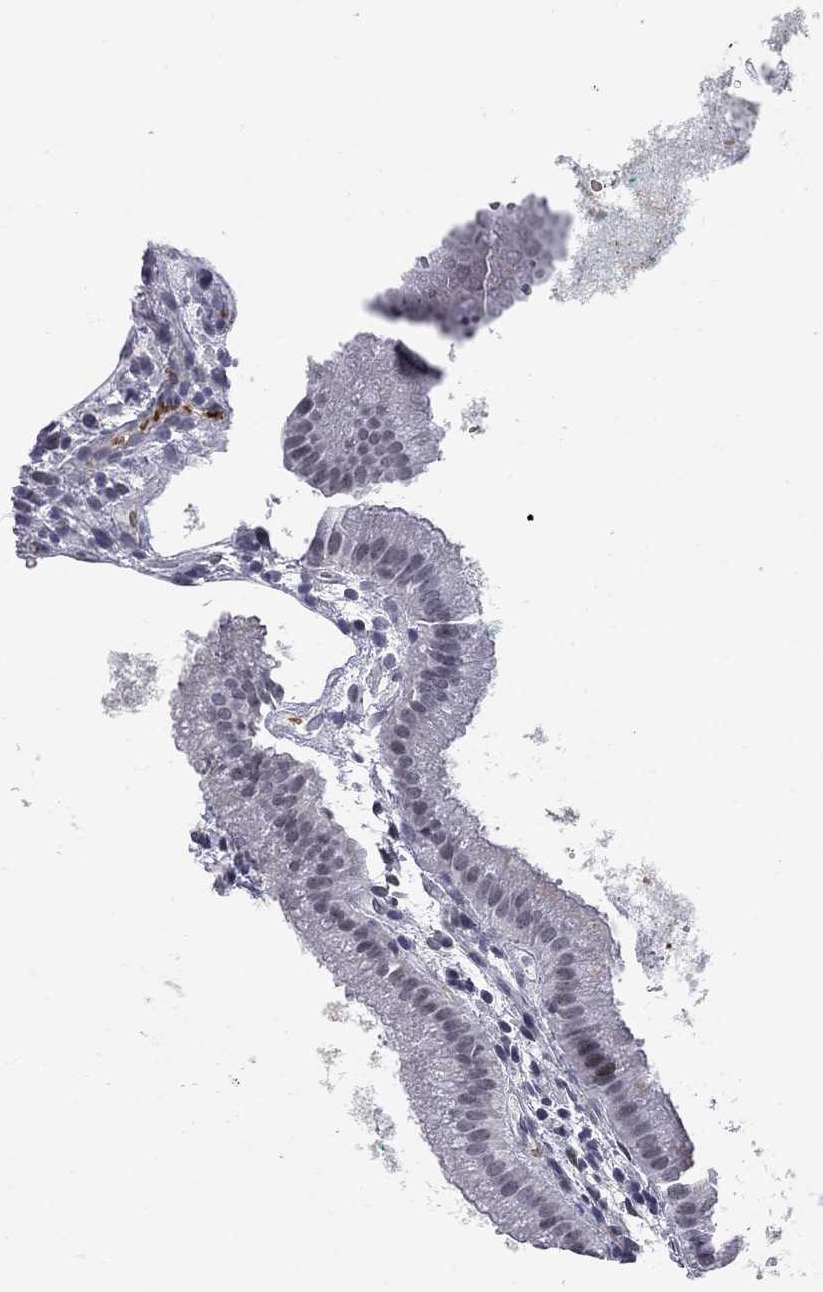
{"staining": {"intensity": "moderate", "quantity": "25%-75%", "location": "nuclear"}, "tissue": "gallbladder", "cell_type": "Glandular cells", "image_type": "normal", "snomed": [{"axis": "morphology", "description": "Normal tissue, NOS"}, {"axis": "topography", "description": "Gallbladder"}], "caption": "Immunohistochemistry (IHC) (DAB) staining of benign gallbladder shows moderate nuclear protein positivity in approximately 25%-75% of glandular cells.", "gene": "ZBTB47", "patient": {"sex": "male", "age": 67}}